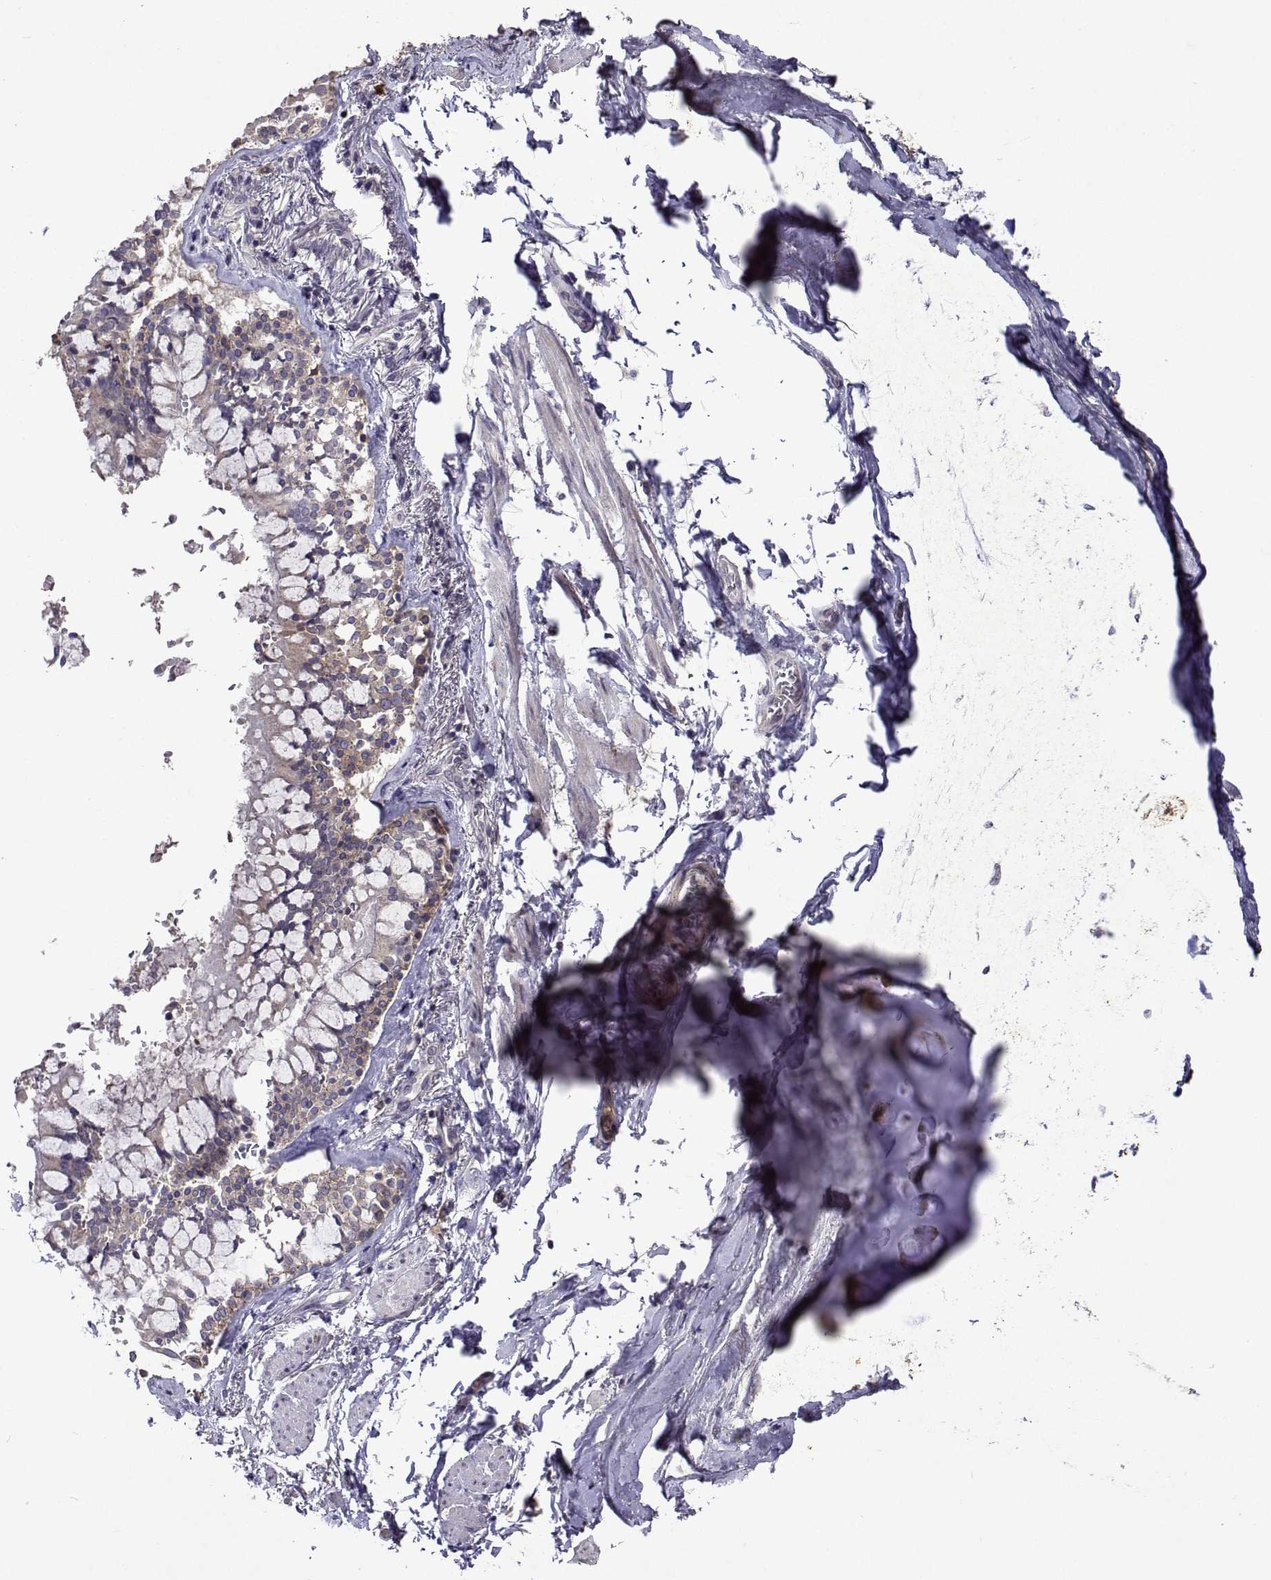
{"staining": {"intensity": "negative", "quantity": "none", "location": "none"}, "tissue": "soft tissue", "cell_type": "Chondrocytes", "image_type": "normal", "snomed": [{"axis": "morphology", "description": "Normal tissue, NOS"}, {"axis": "topography", "description": "Cartilage tissue"}, {"axis": "topography", "description": "Bronchus"}, {"axis": "topography", "description": "Peripheral nerve tissue"}], "caption": "Immunohistochemistry micrograph of unremarkable soft tissue: soft tissue stained with DAB (3,3'-diaminobenzidine) displays no significant protein positivity in chondrocytes.", "gene": "TARBP2", "patient": {"sex": "male", "age": 67}}